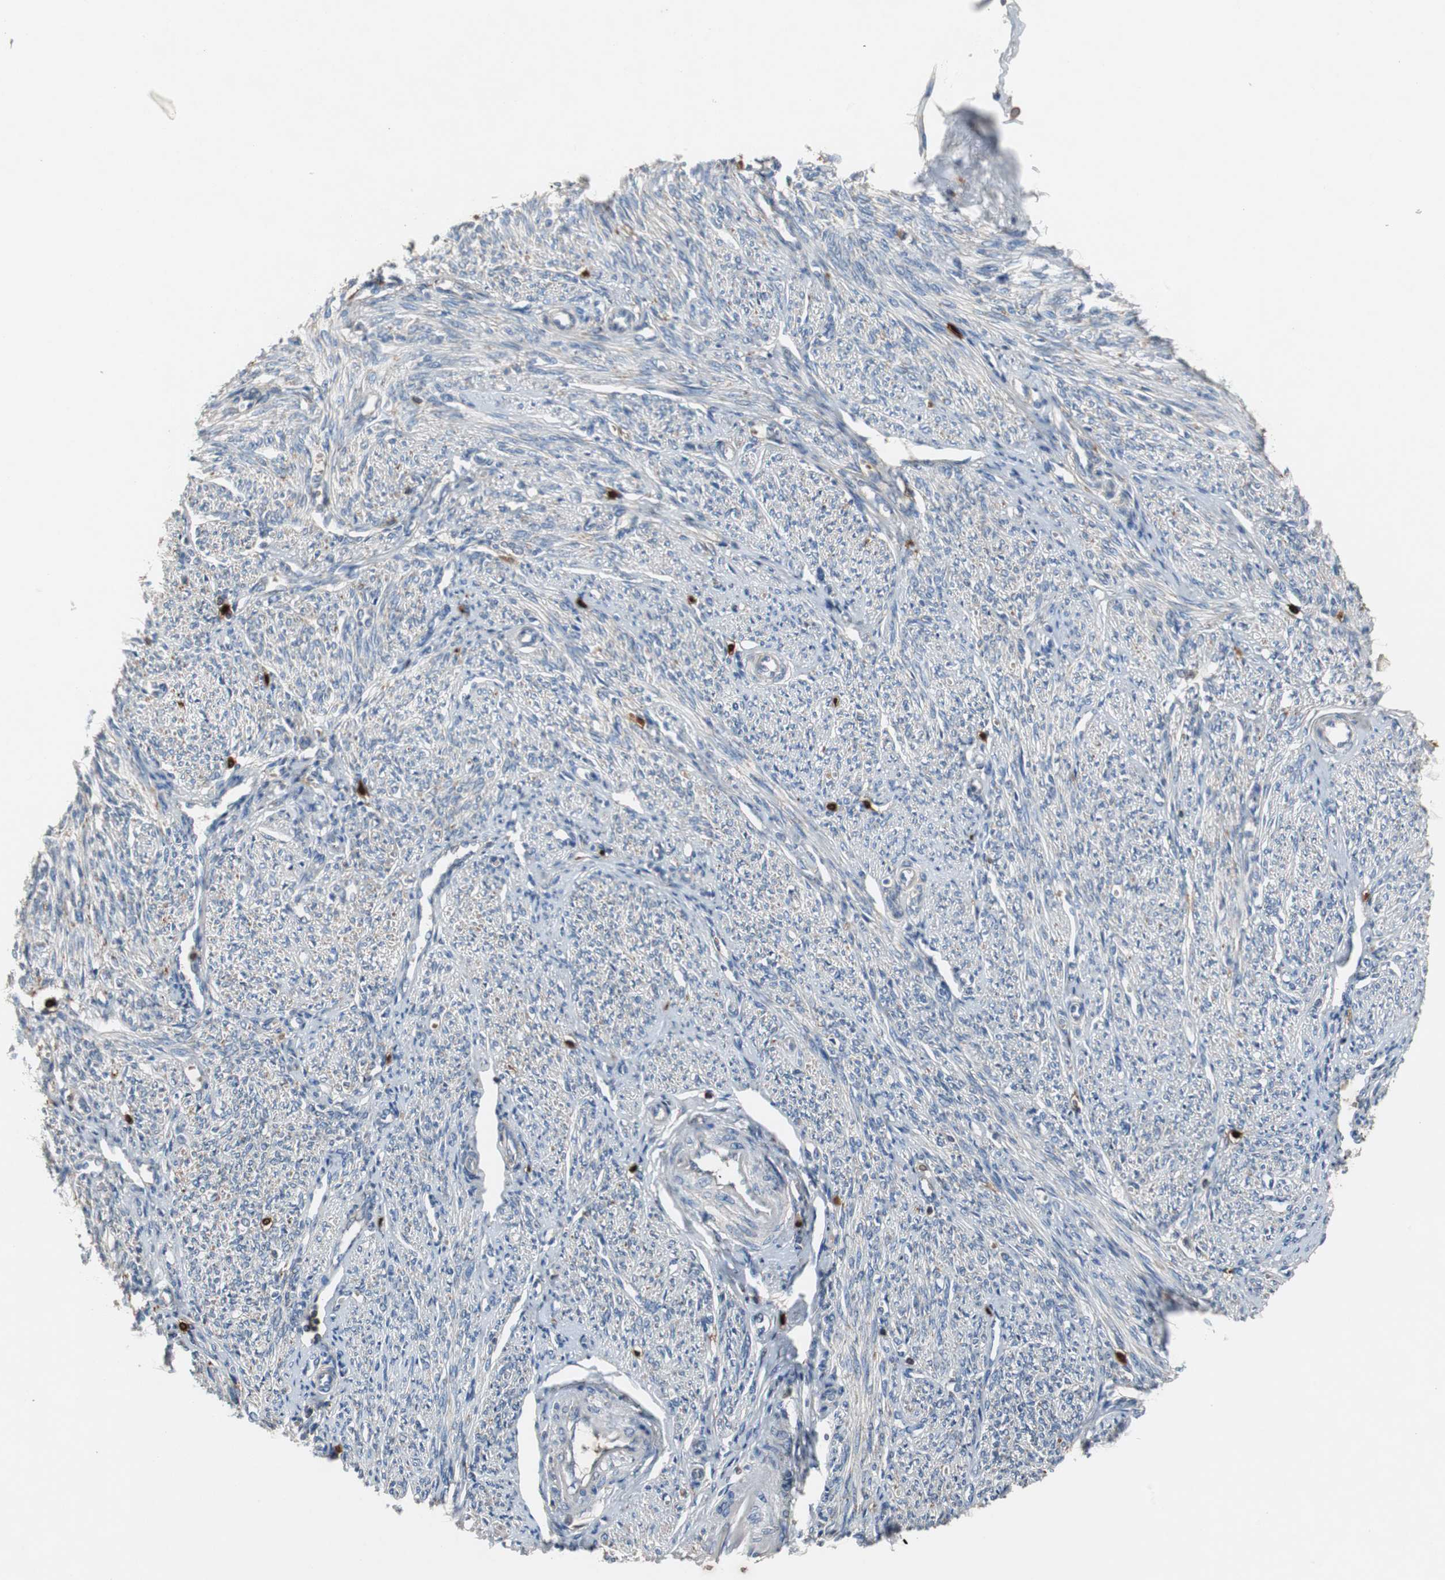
{"staining": {"intensity": "negative", "quantity": "none", "location": "none"}, "tissue": "smooth muscle", "cell_type": "Smooth muscle cells", "image_type": "normal", "snomed": [{"axis": "morphology", "description": "Normal tissue, NOS"}, {"axis": "topography", "description": "Smooth muscle"}], "caption": "DAB (3,3'-diaminobenzidine) immunohistochemical staining of normal human smooth muscle shows no significant positivity in smooth muscle cells. (DAB IHC, high magnification).", "gene": "CALB2", "patient": {"sex": "female", "age": 65}}